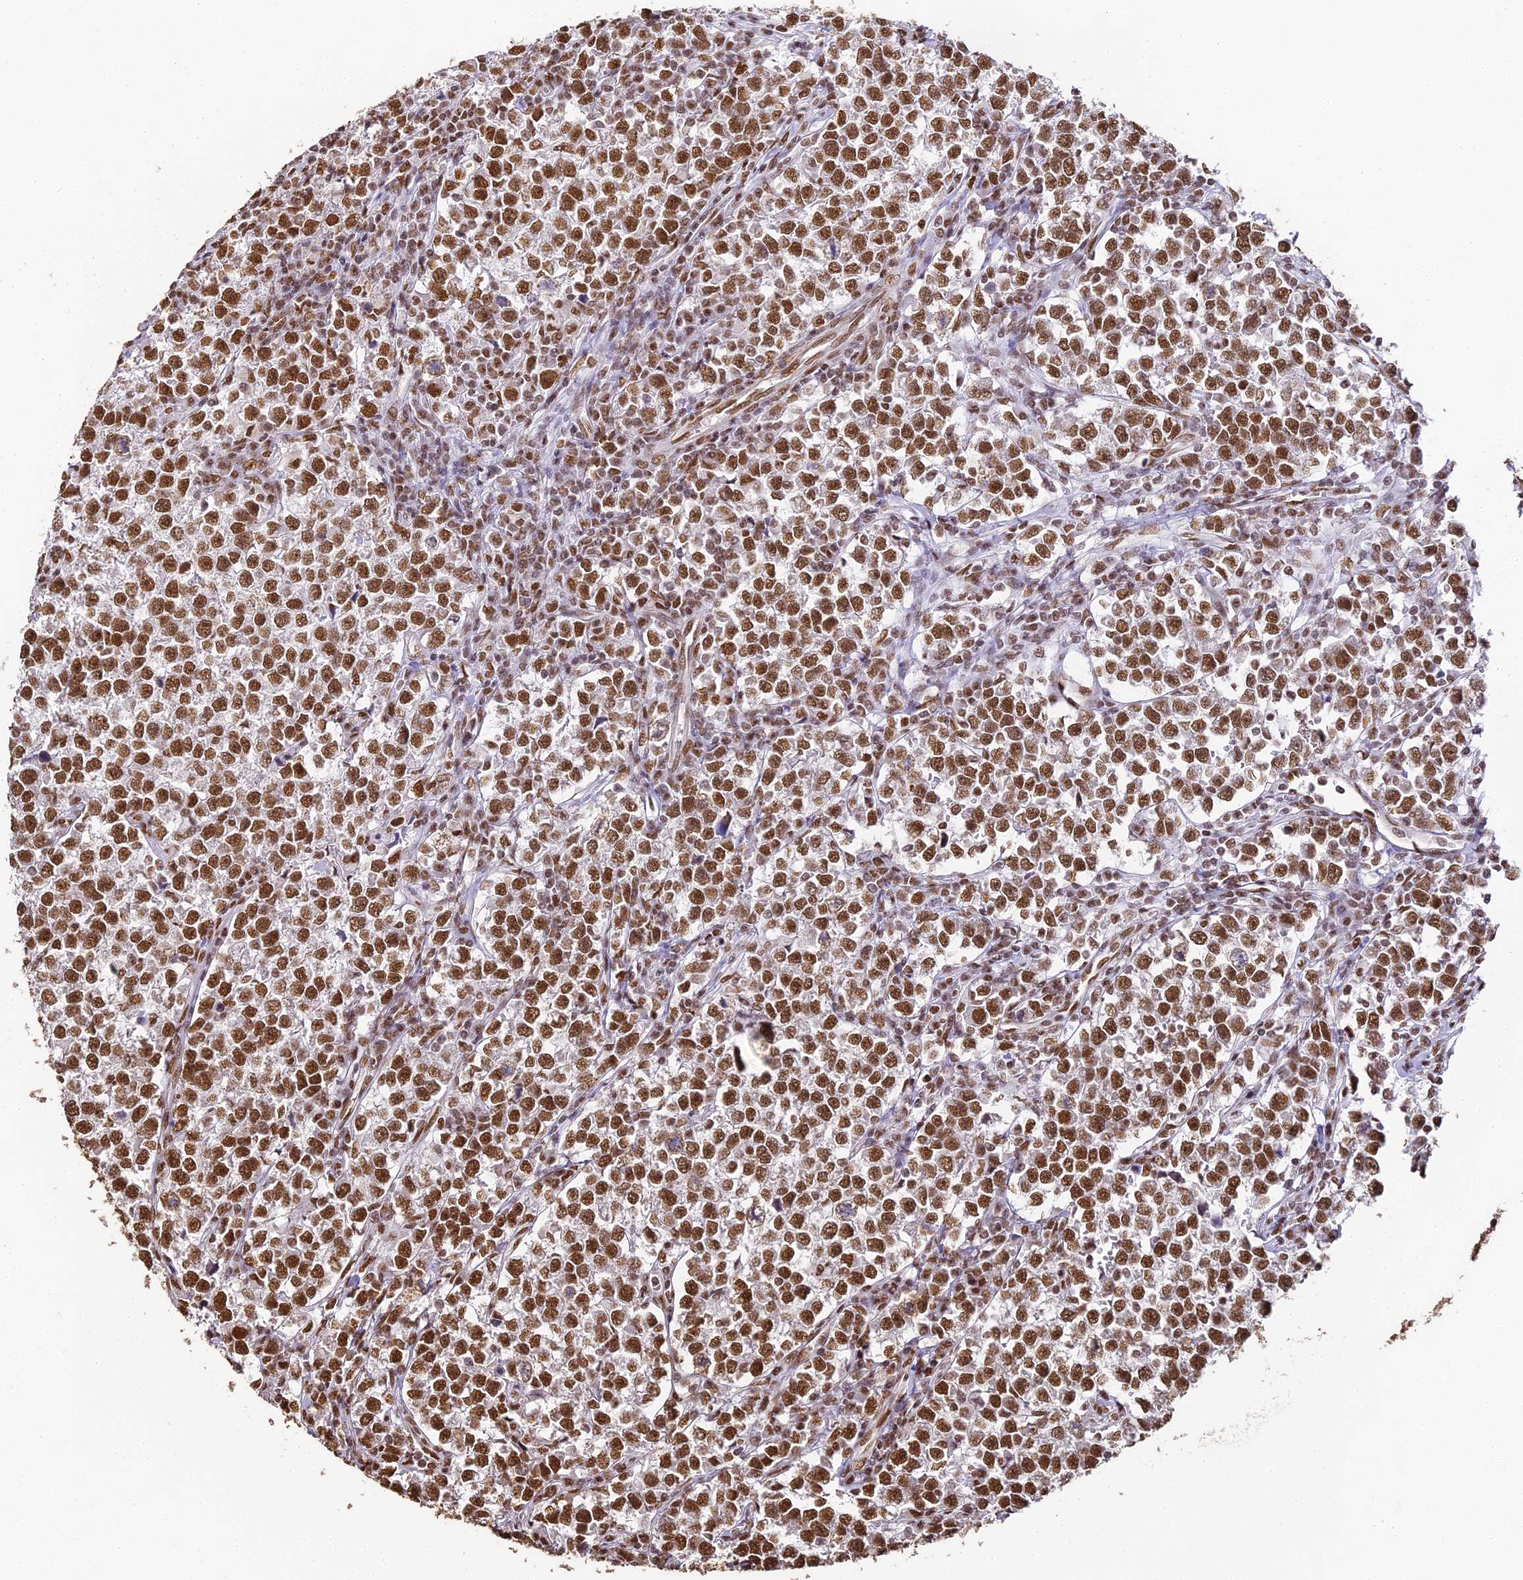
{"staining": {"intensity": "strong", "quantity": ">75%", "location": "nuclear"}, "tissue": "testis cancer", "cell_type": "Tumor cells", "image_type": "cancer", "snomed": [{"axis": "morphology", "description": "Normal tissue, NOS"}, {"axis": "morphology", "description": "Seminoma, NOS"}, {"axis": "topography", "description": "Testis"}], "caption": "There is high levels of strong nuclear staining in tumor cells of testis cancer (seminoma), as demonstrated by immunohistochemical staining (brown color).", "gene": "HNRNPA1", "patient": {"sex": "male", "age": 43}}